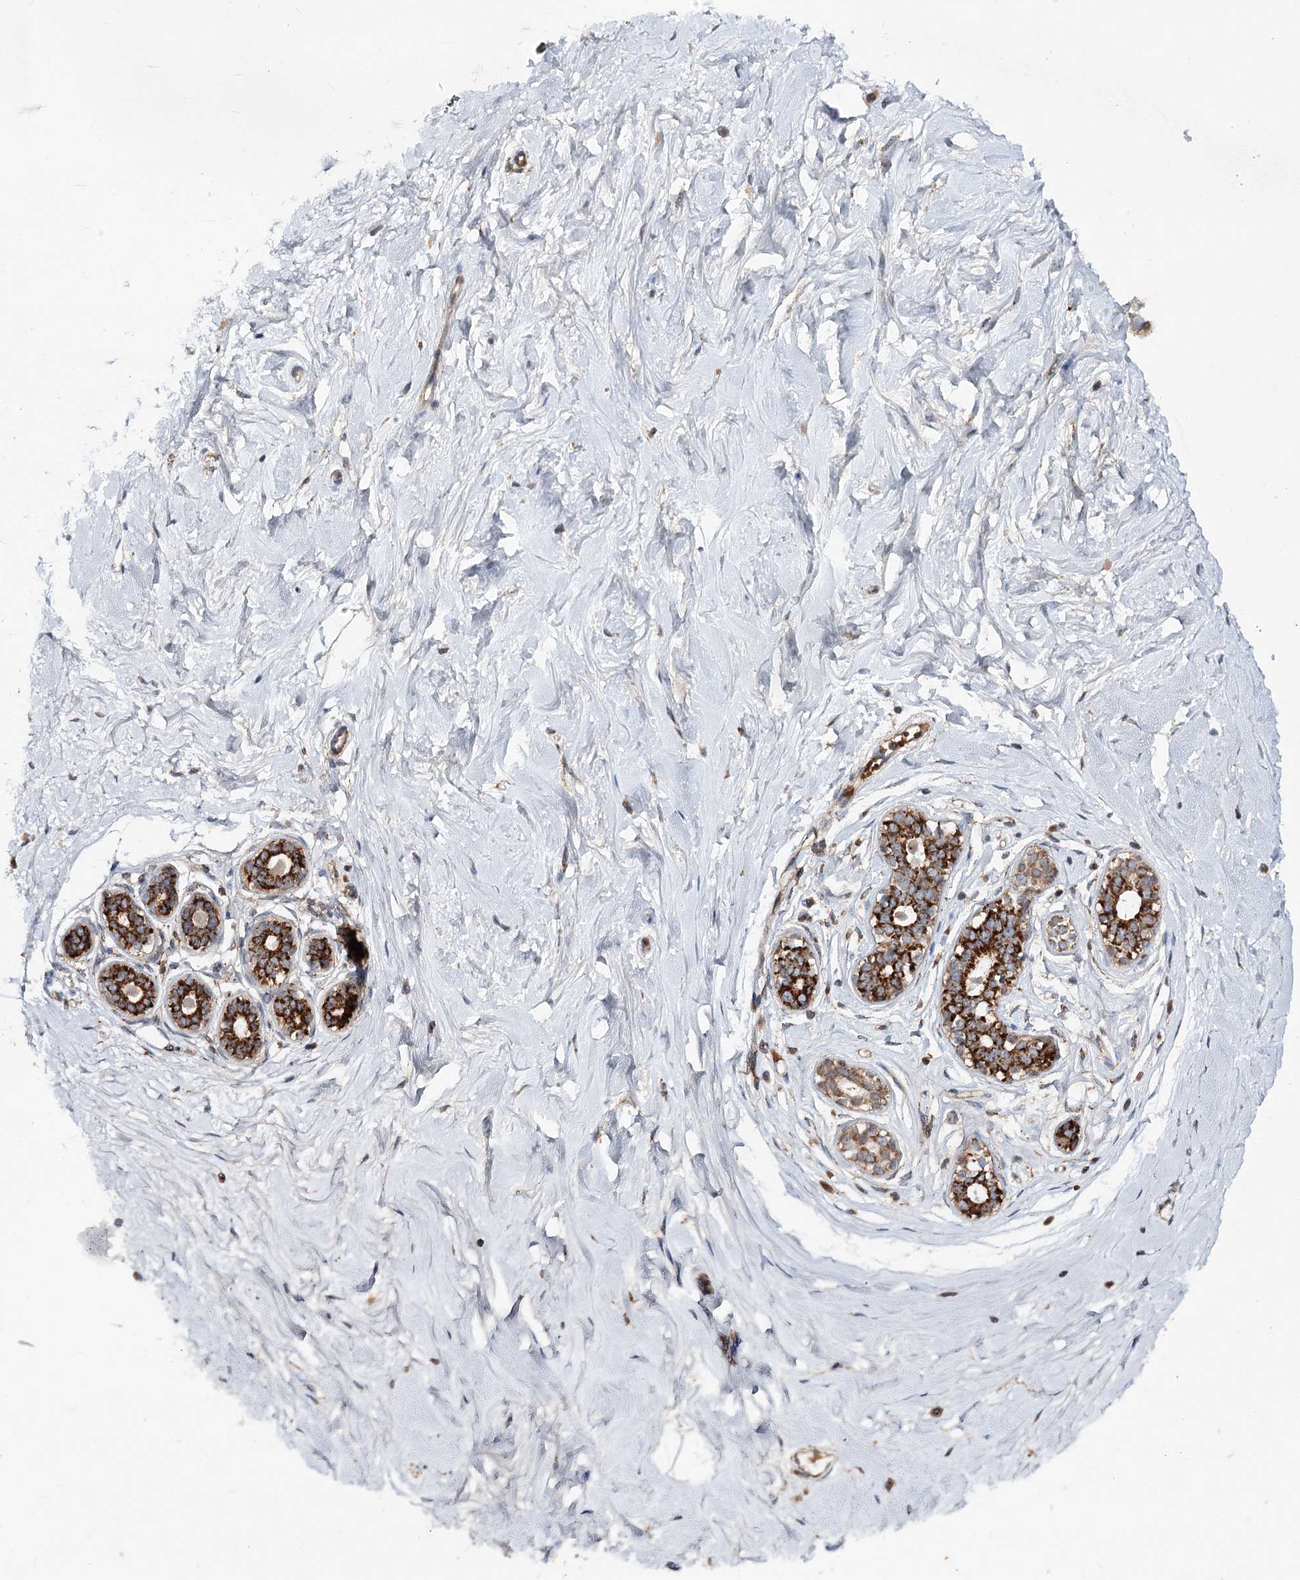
{"staining": {"intensity": "negative", "quantity": "none", "location": "none"}, "tissue": "breast", "cell_type": "Adipocytes", "image_type": "normal", "snomed": [{"axis": "morphology", "description": "Normal tissue, NOS"}, {"axis": "morphology", "description": "Adenoma, NOS"}, {"axis": "topography", "description": "Breast"}], "caption": "Immunohistochemical staining of benign breast displays no significant staining in adipocytes. (Immunohistochemistry (ihc), brightfield microscopy, high magnification).", "gene": "PYROXD2", "patient": {"sex": "female", "age": 23}}